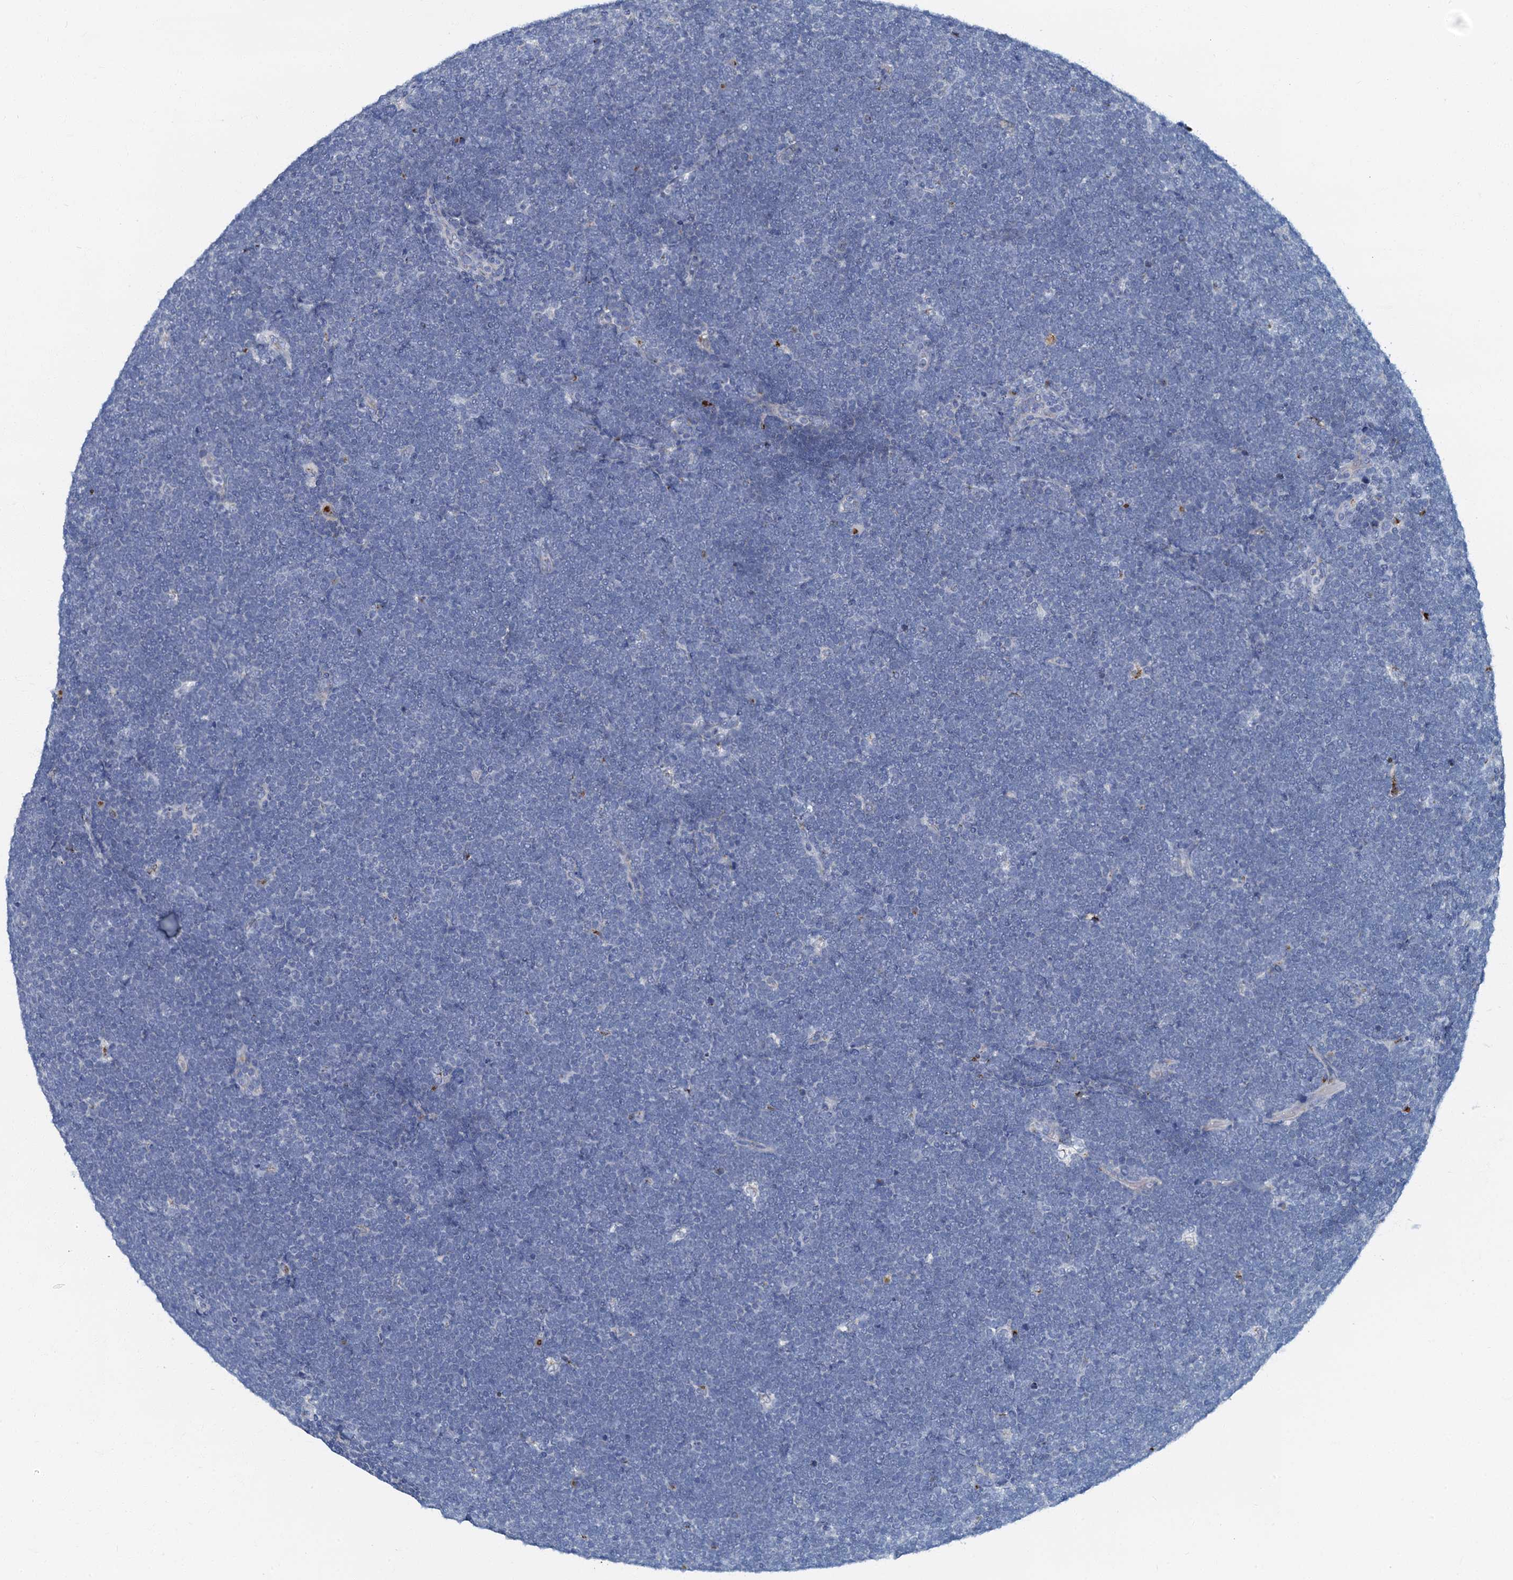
{"staining": {"intensity": "negative", "quantity": "none", "location": "none"}, "tissue": "lymphoma", "cell_type": "Tumor cells", "image_type": "cancer", "snomed": [{"axis": "morphology", "description": "Malignant lymphoma, non-Hodgkin's type, High grade"}, {"axis": "topography", "description": "Lymph node"}], "caption": "There is no significant expression in tumor cells of high-grade malignant lymphoma, non-Hodgkin's type.", "gene": "LYPD3", "patient": {"sex": "male", "age": 13}}